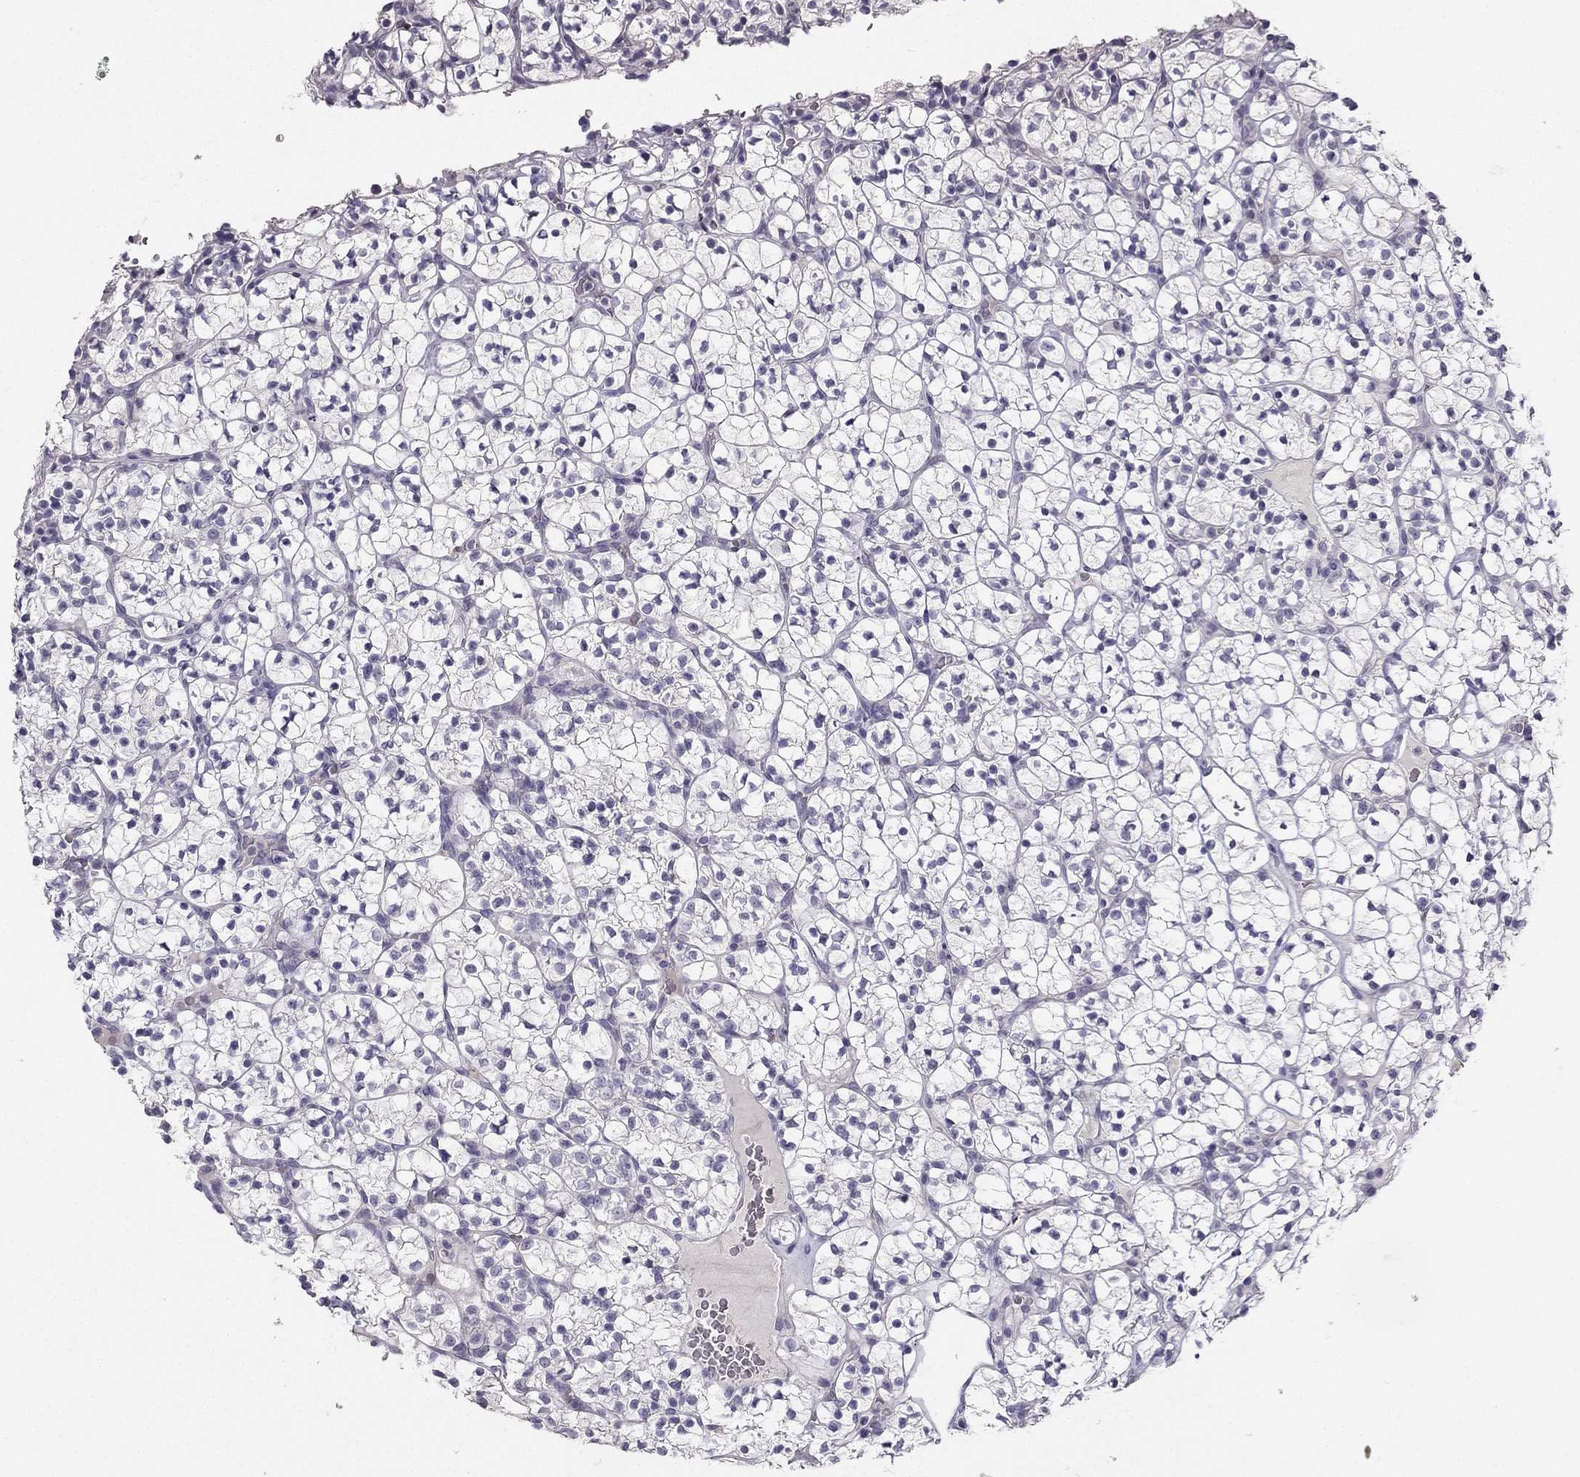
{"staining": {"intensity": "negative", "quantity": "none", "location": "none"}, "tissue": "renal cancer", "cell_type": "Tumor cells", "image_type": "cancer", "snomed": [{"axis": "morphology", "description": "Adenocarcinoma, NOS"}, {"axis": "topography", "description": "Kidney"}], "caption": "Tumor cells show no significant protein expression in renal cancer.", "gene": "CALB2", "patient": {"sex": "female", "age": 89}}